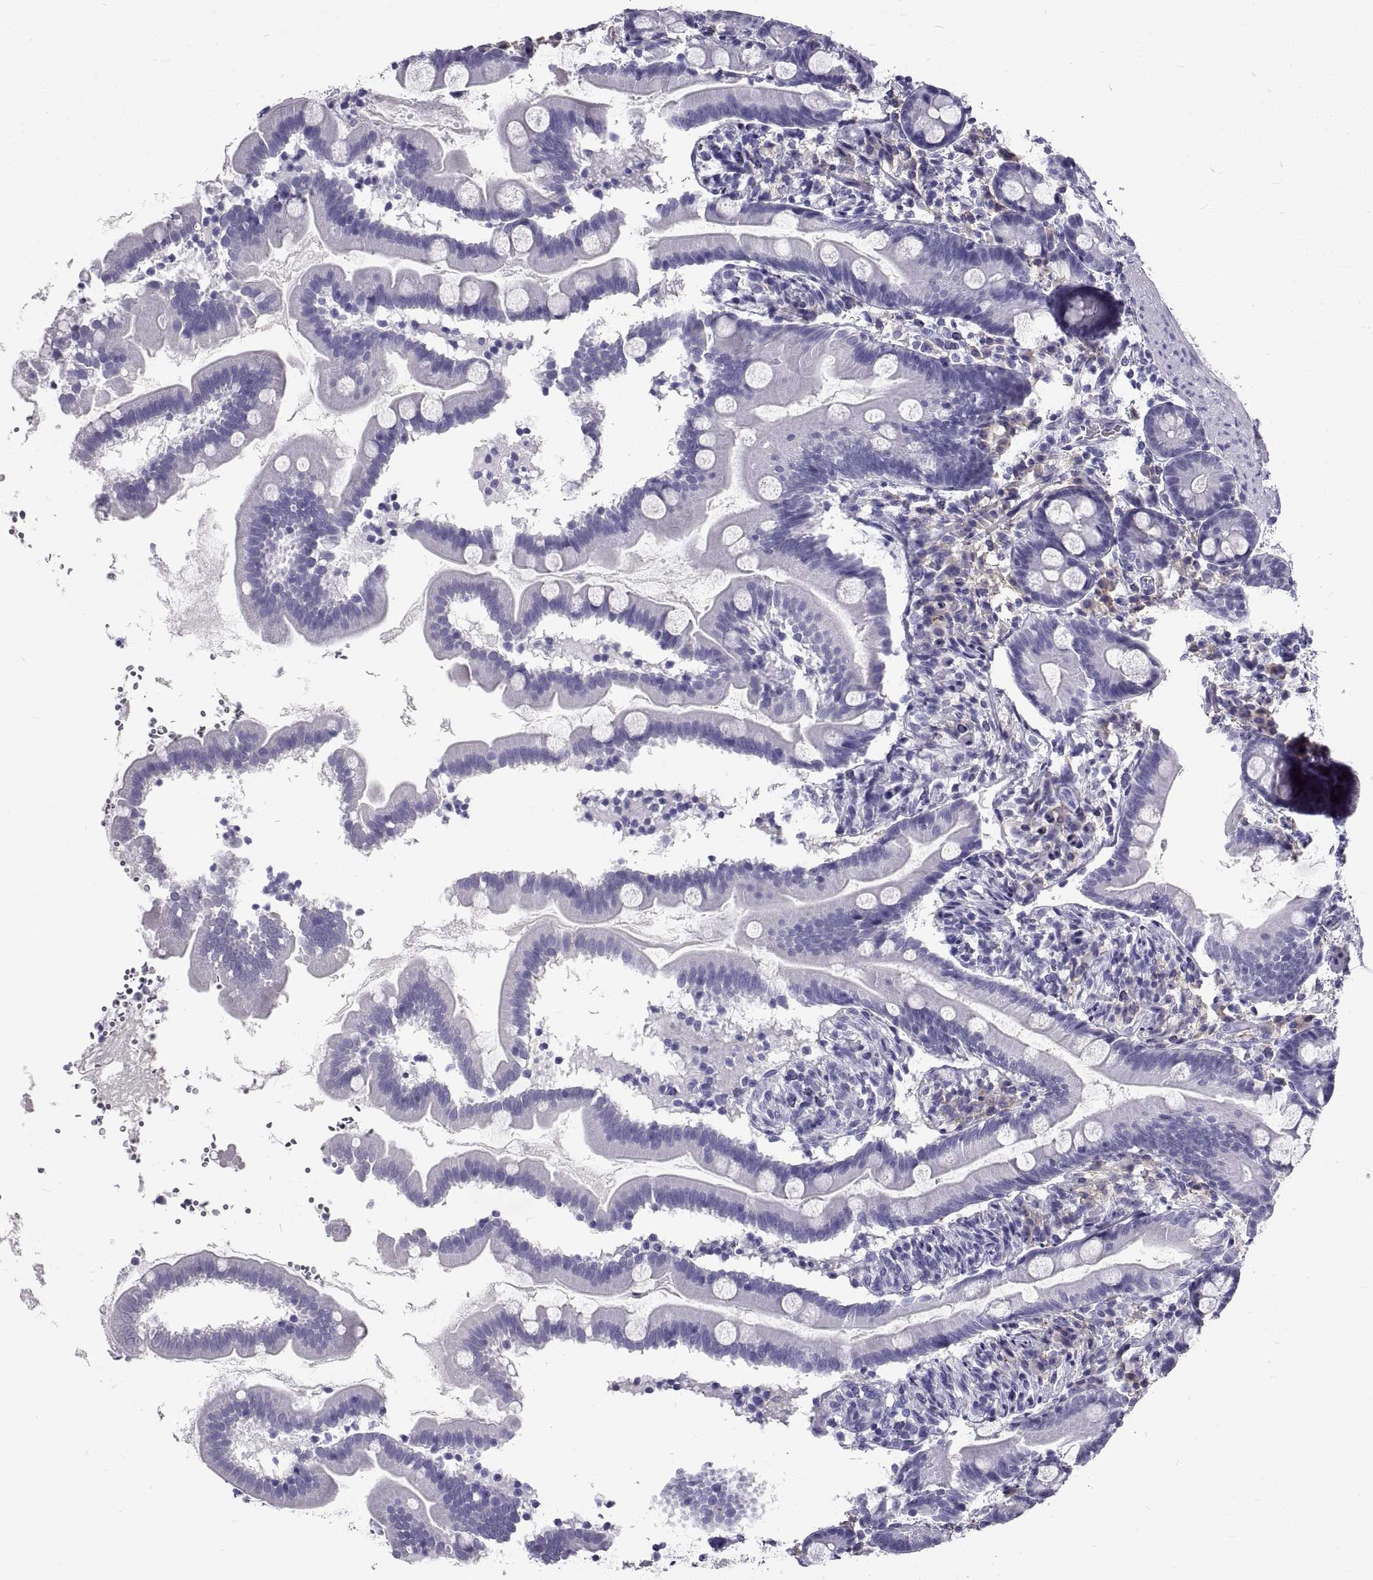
{"staining": {"intensity": "negative", "quantity": "none", "location": "none"}, "tissue": "small intestine", "cell_type": "Glandular cells", "image_type": "normal", "snomed": [{"axis": "morphology", "description": "Normal tissue, NOS"}, {"axis": "topography", "description": "Small intestine"}], "caption": "Image shows no significant protein positivity in glandular cells of normal small intestine.", "gene": "GNG12", "patient": {"sex": "female", "age": 44}}